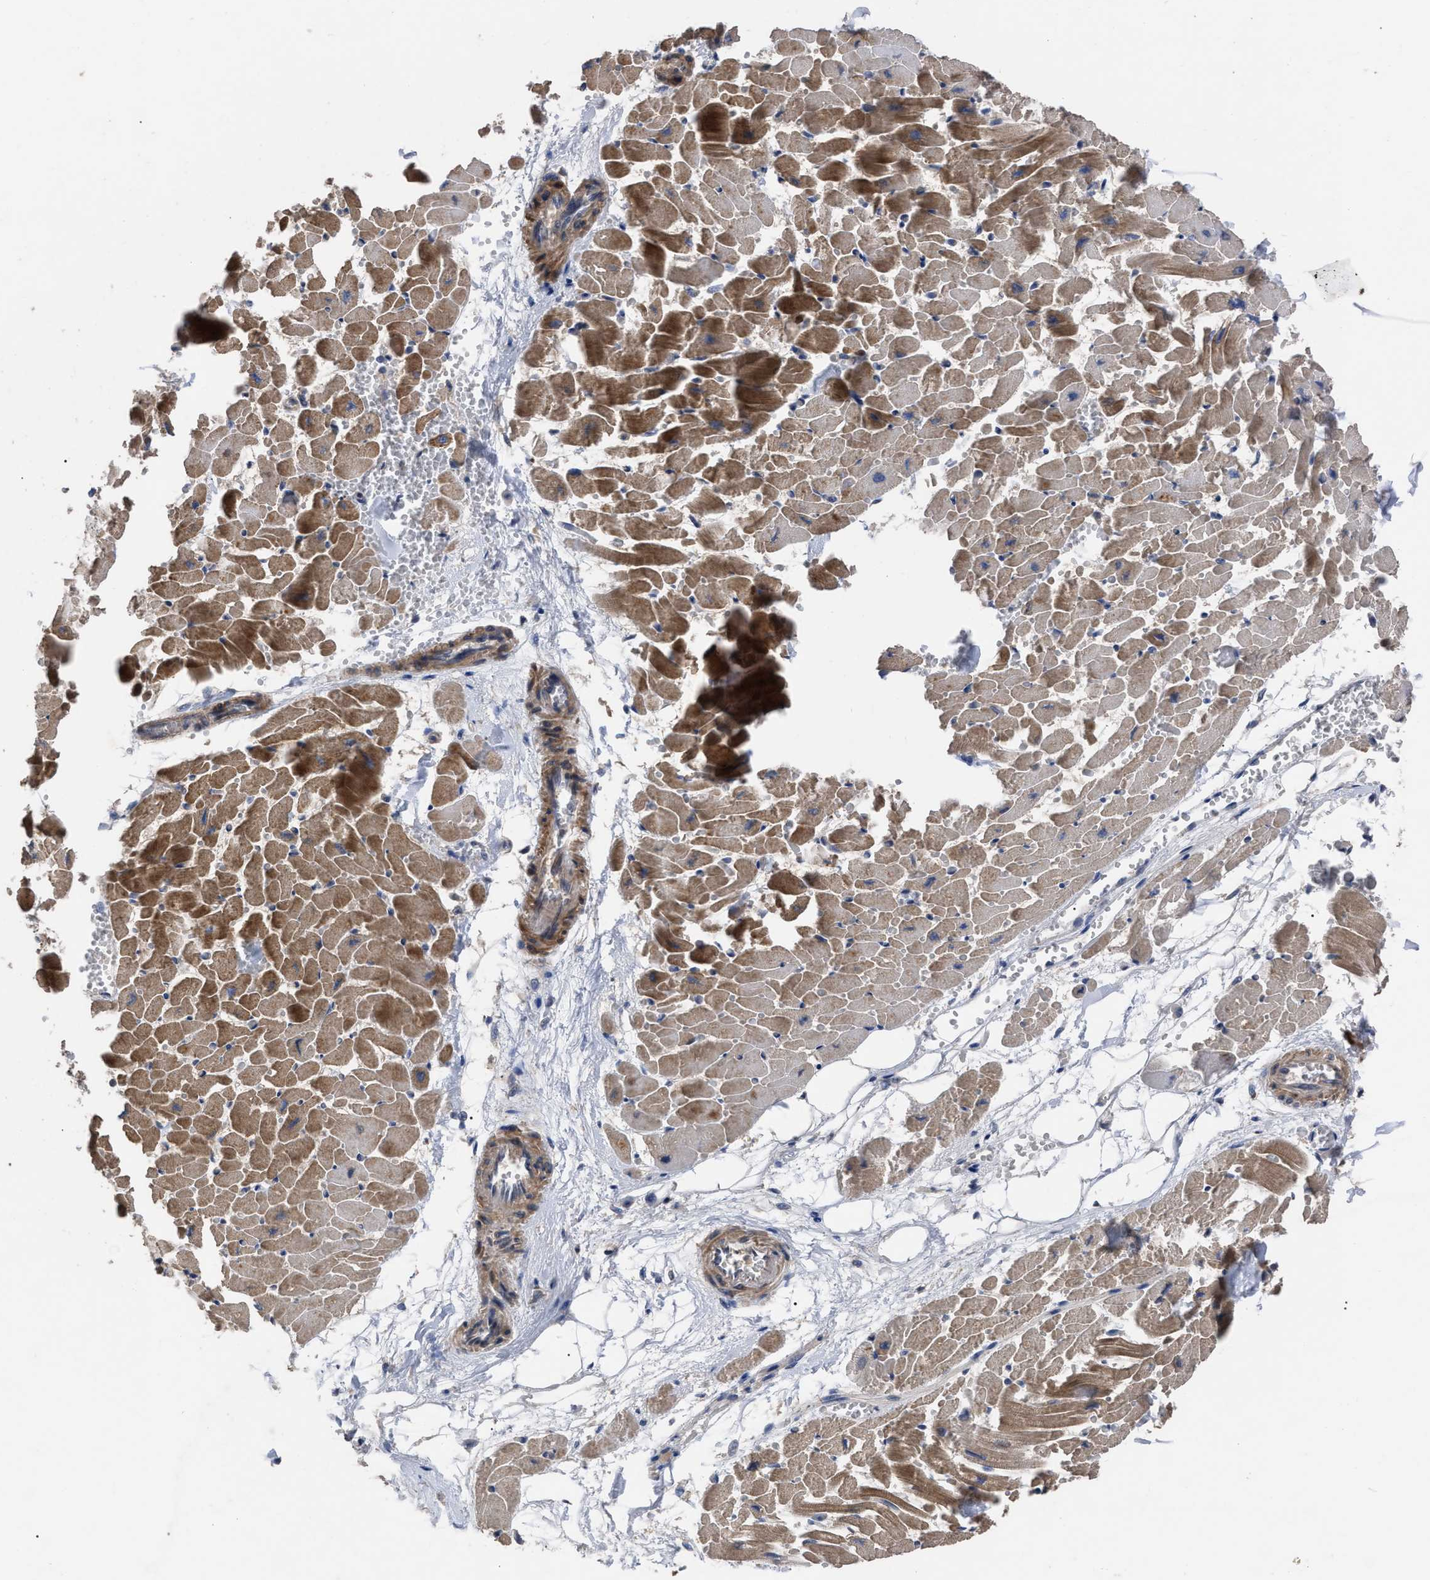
{"staining": {"intensity": "strong", "quantity": ">75%", "location": "cytoplasmic/membranous"}, "tissue": "heart muscle", "cell_type": "Cardiomyocytes", "image_type": "normal", "snomed": [{"axis": "morphology", "description": "Normal tissue, NOS"}, {"axis": "topography", "description": "Heart"}], "caption": "Protein analysis of normal heart muscle displays strong cytoplasmic/membranous staining in about >75% of cardiomyocytes. The staining was performed using DAB (3,3'-diaminobenzidine) to visualize the protein expression in brown, while the nuclei were stained in blue with hematoxylin (Magnification: 20x).", "gene": "BTN2A1", "patient": {"sex": "female", "age": 19}}